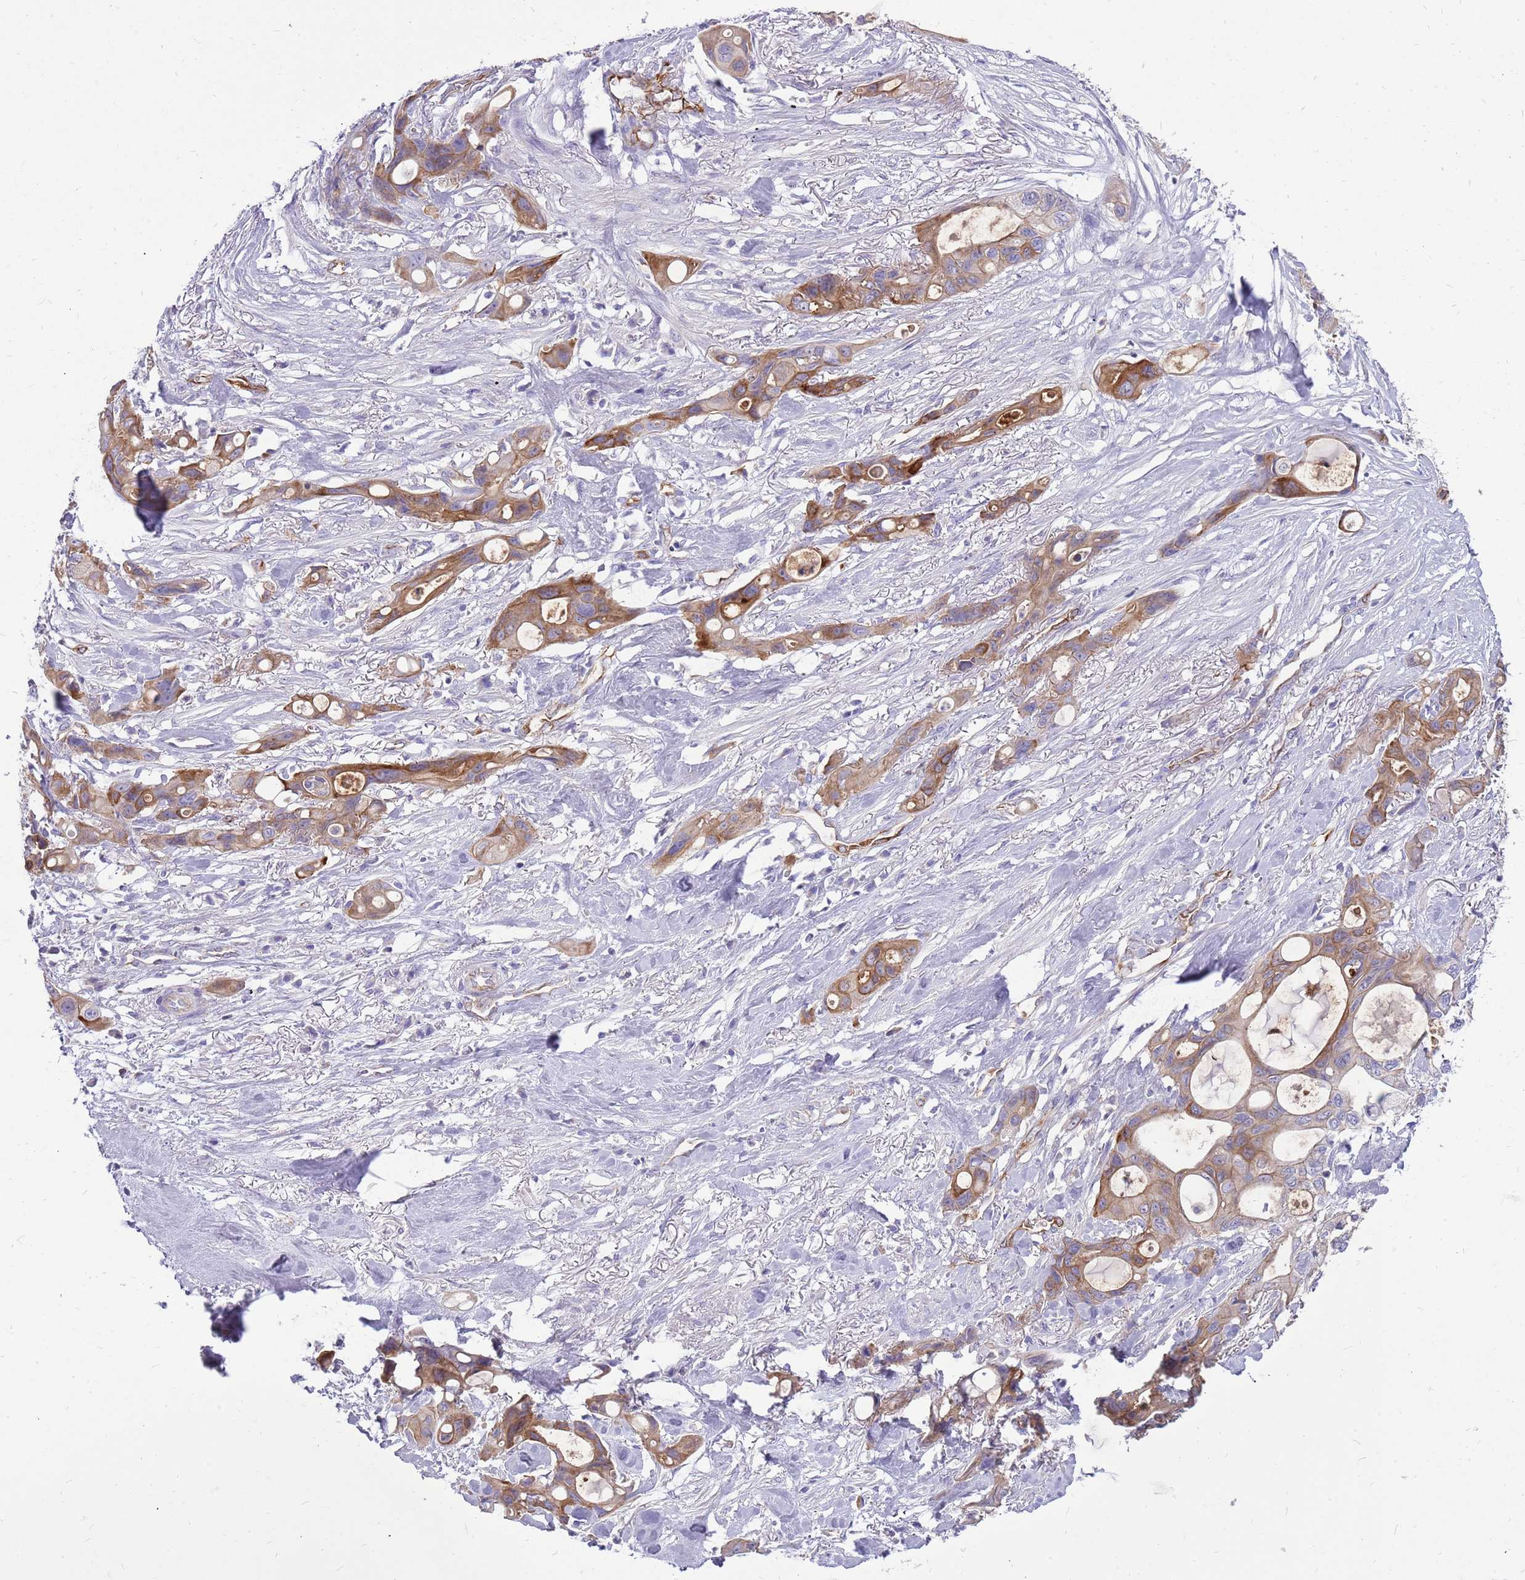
{"staining": {"intensity": "moderate", "quantity": ">75%", "location": "cytoplasmic/membranous"}, "tissue": "ovarian cancer", "cell_type": "Tumor cells", "image_type": "cancer", "snomed": [{"axis": "morphology", "description": "Cystadenocarcinoma, mucinous, NOS"}, {"axis": "topography", "description": "Ovary"}], "caption": "IHC of ovarian cancer reveals medium levels of moderate cytoplasmic/membranous expression in approximately >75% of tumor cells.", "gene": "WDR90", "patient": {"sex": "female", "age": 70}}